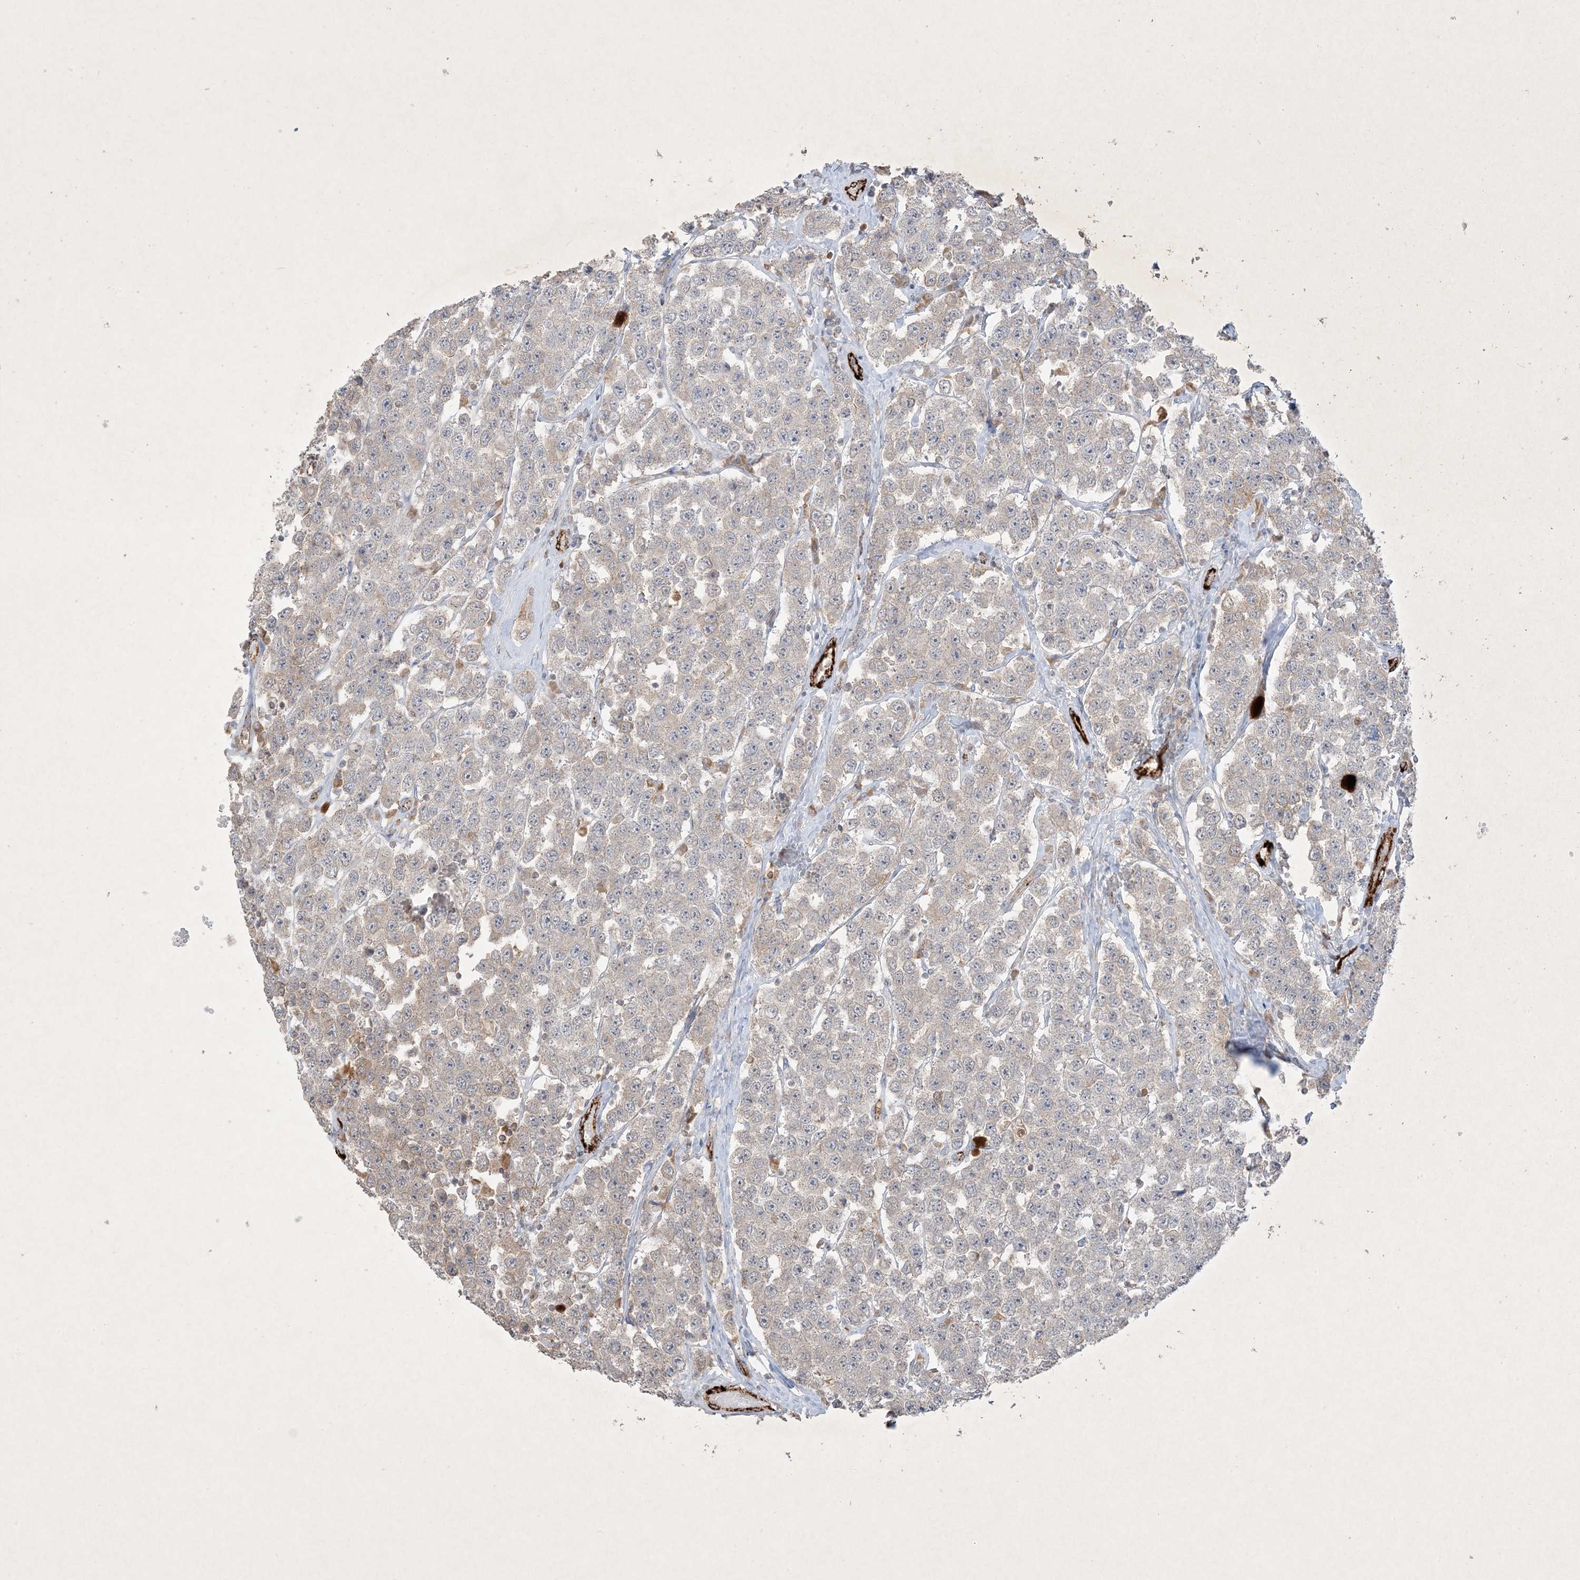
{"staining": {"intensity": "negative", "quantity": "none", "location": "none"}, "tissue": "testis cancer", "cell_type": "Tumor cells", "image_type": "cancer", "snomed": [{"axis": "morphology", "description": "Seminoma, NOS"}, {"axis": "topography", "description": "Testis"}], "caption": "Micrograph shows no protein positivity in tumor cells of seminoma (testis) tissue. Brightfield microscopy of IHC stained with DAB (3,3'-diaminobenzidine) (brown) and hematoxylin (blue), captured at high magnification.", "gene": "PRSS36", "patient": {"sex": "male", "age": 28}}